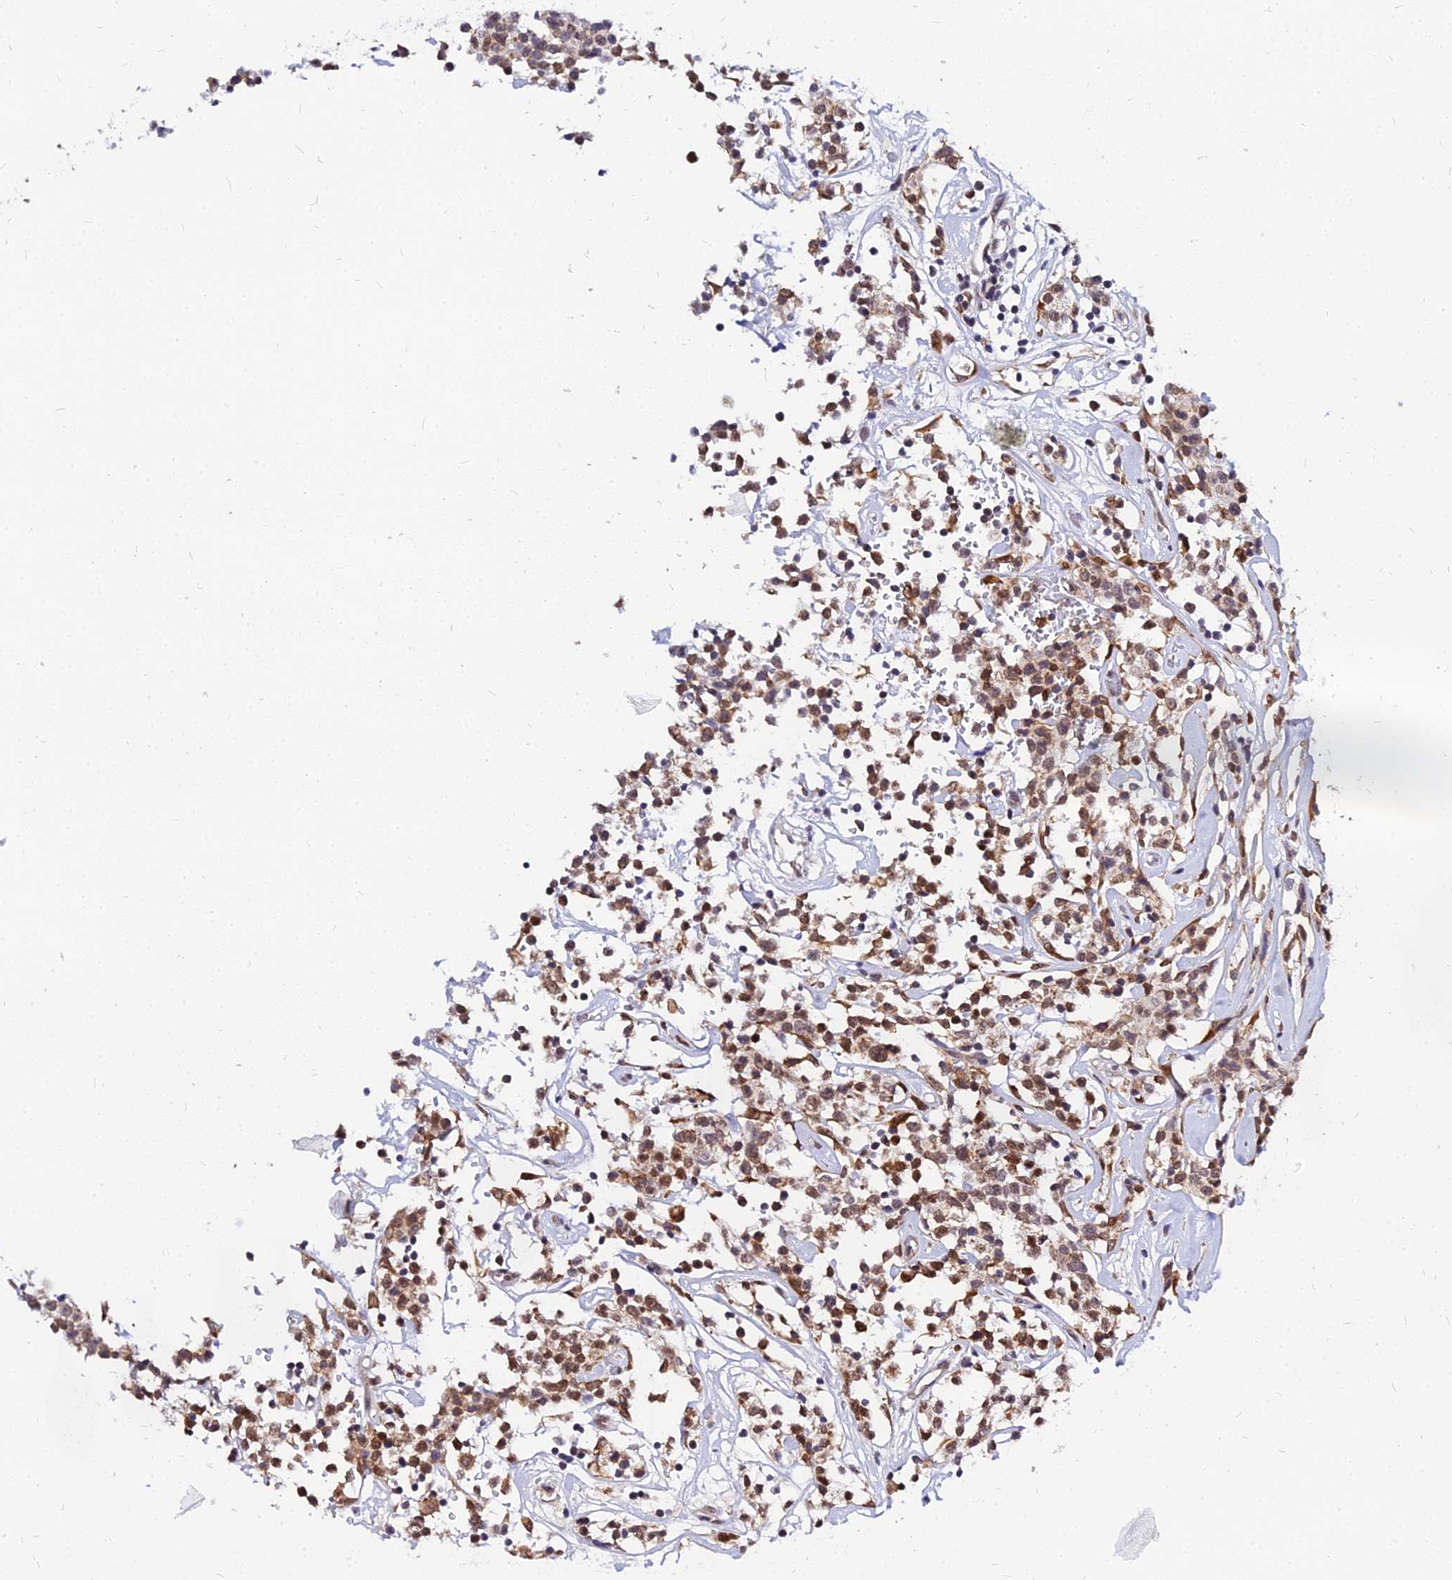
{"staining": {"intensity": "moderate", "quantity": ">75%", "location": "cytoplasmic/membranous,nuclear"}, "tissue": "lymphoma", "cell_type": "Tumor cells", "image_type": "cancer", "snomed": [{"axis": "morphology", "description": "Malignant lymphoma, non-Hodgkin's type, Low grade"}, {"axis": "topography", "description": "Small intestine"}], "caption": "Immunohistochemistry of low-grade malignant lymphoma, non-Hodgkin's type shows medium levels of moderate cytoplasmic/membranous and nuclear staining in approximately >75% of tumor cells. Using DAB (brown) and hematoxylin (blue) stains, captured at high magnification using brightfield microscopy.", "gene": "RNF121", "patient": {"sex": "female", "age": 59}}